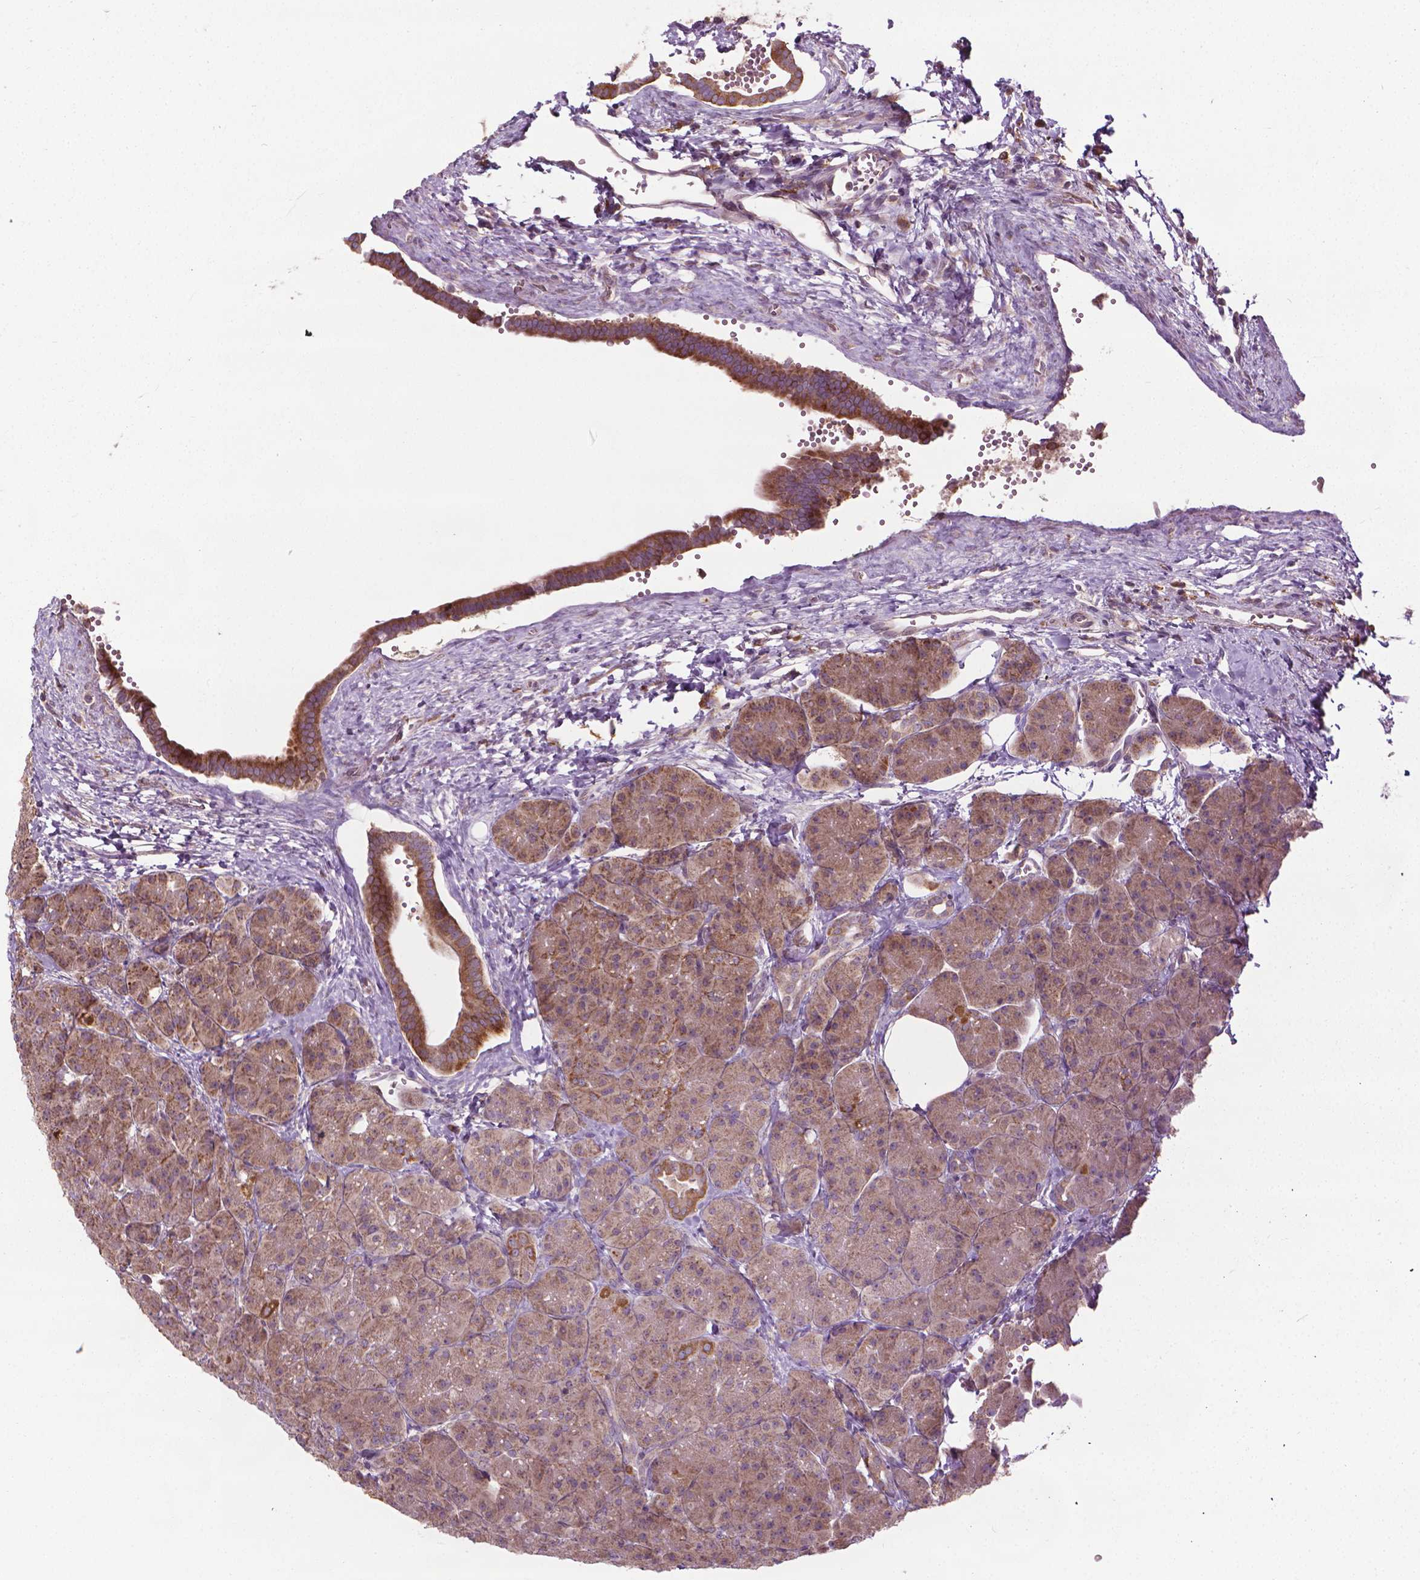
{"staining": {"intensity": "moderate", "quantity": ">75%", "location": "cytoplasmic/membranous"}, "tissue": "pancreas", "cell_type": "Exocrine glandular cells", "image_type": "normal", "snomed": [{"axis": "morphology", "description": "Normal tissue, NOS"}, {"axis": "topography", "description": "Pancreas"}], "caption": "IHC image of normal pancreas stained for a protein (brown), which demonstrates medium levels of moderate cytoplasmic/membranous positivity in about >75% of exocrine glandular cells.", "gene": "PRAG1", "patient": {"sex": "male", "age": 57}}